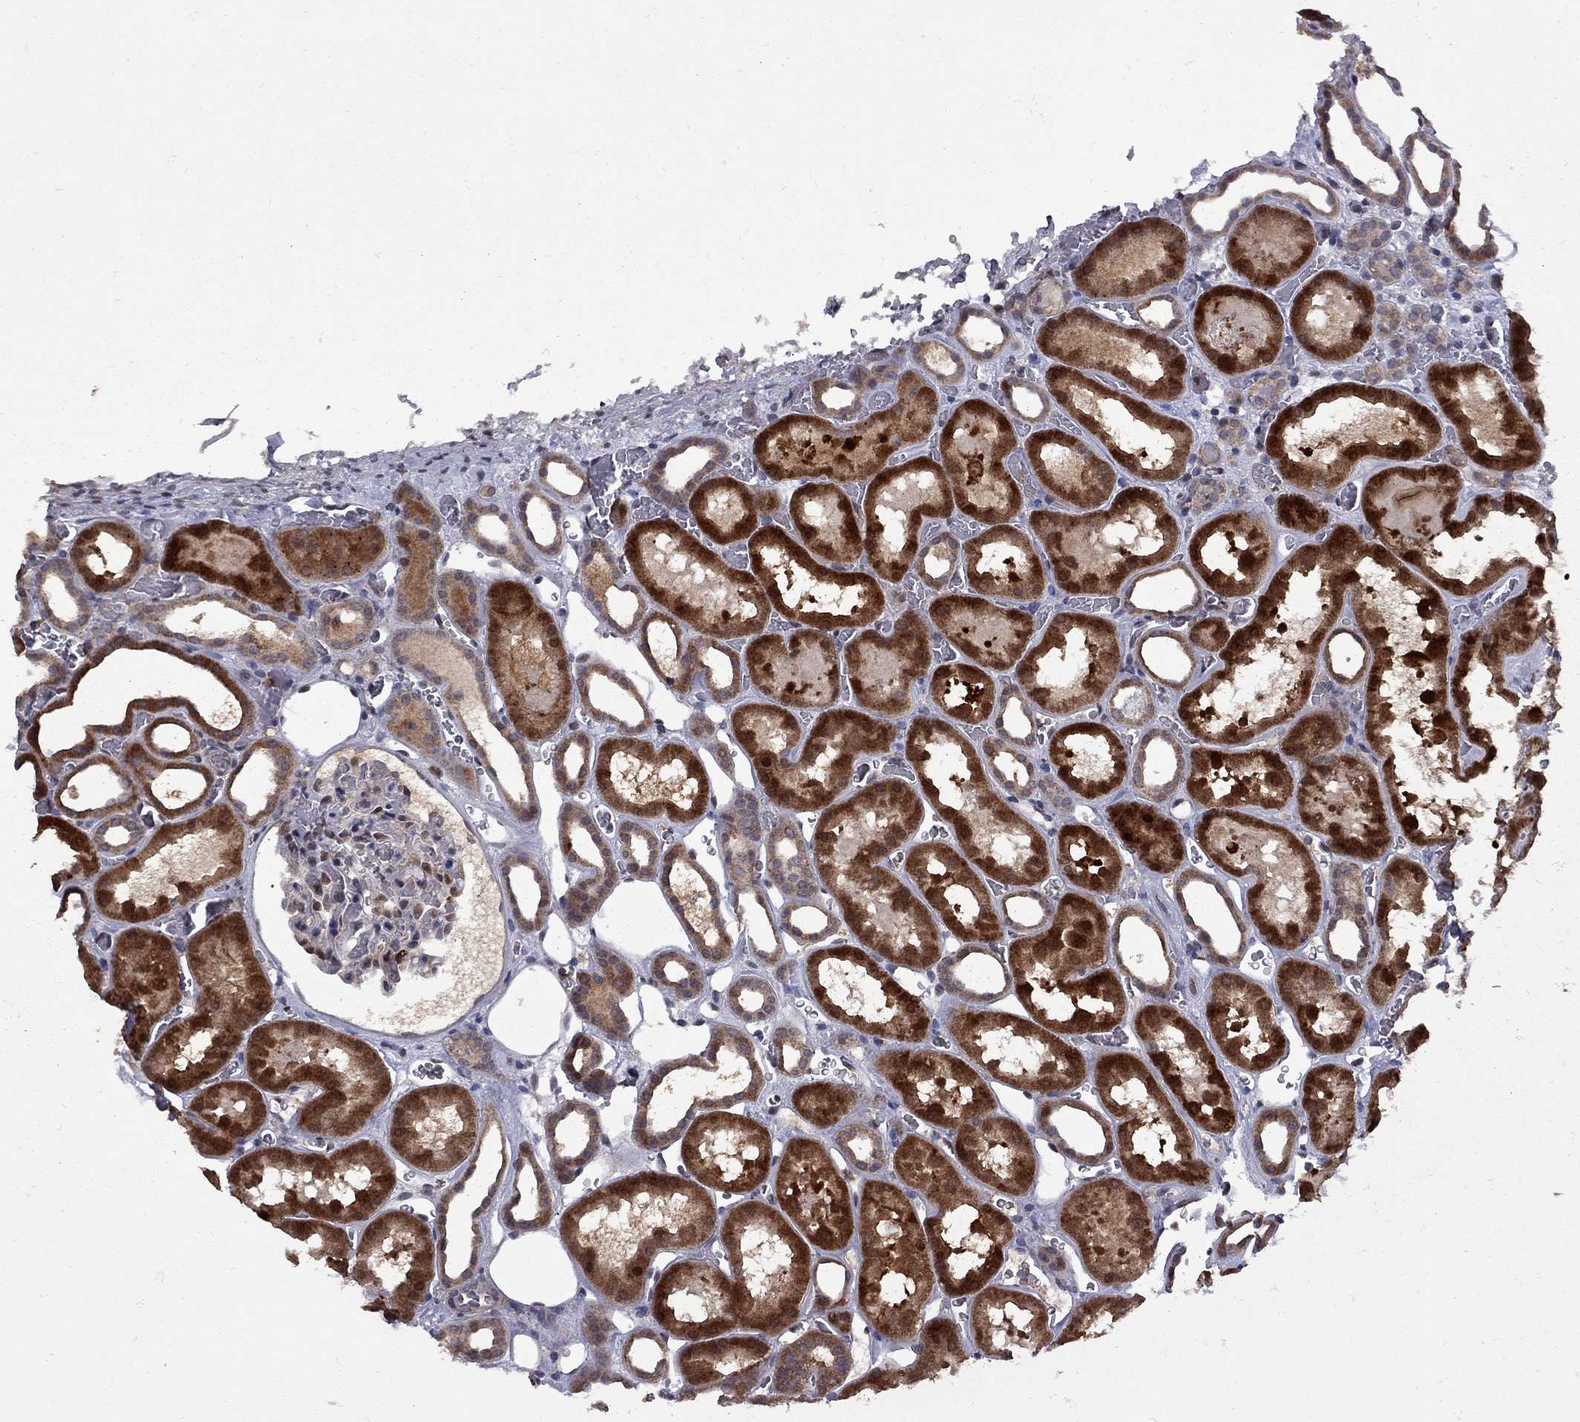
{"staining": {"intensity": "moderate", "quantity": "<25%", "location": "nuclear"}, "tissue": "kidney", "cell_type": "Cells in glomeruli", "image_type": "normal", "snomed": [{"axis": "morphology", "description": "Normal tissue, NOS"}, {"axis": "topography", "description": "Kidney"}], "caption": "Cells in glomeruli reveal moderate nuclear positivity in approximately <25% of cells in benign kidney. Using DAB (3,3'-diaminobenzidine) (brown) and hematoxylin (blue) stains, captured at high magnification using brightfield microscopy.", "gene": "IPP", "patient": {"sex": "female", "age": 41}}